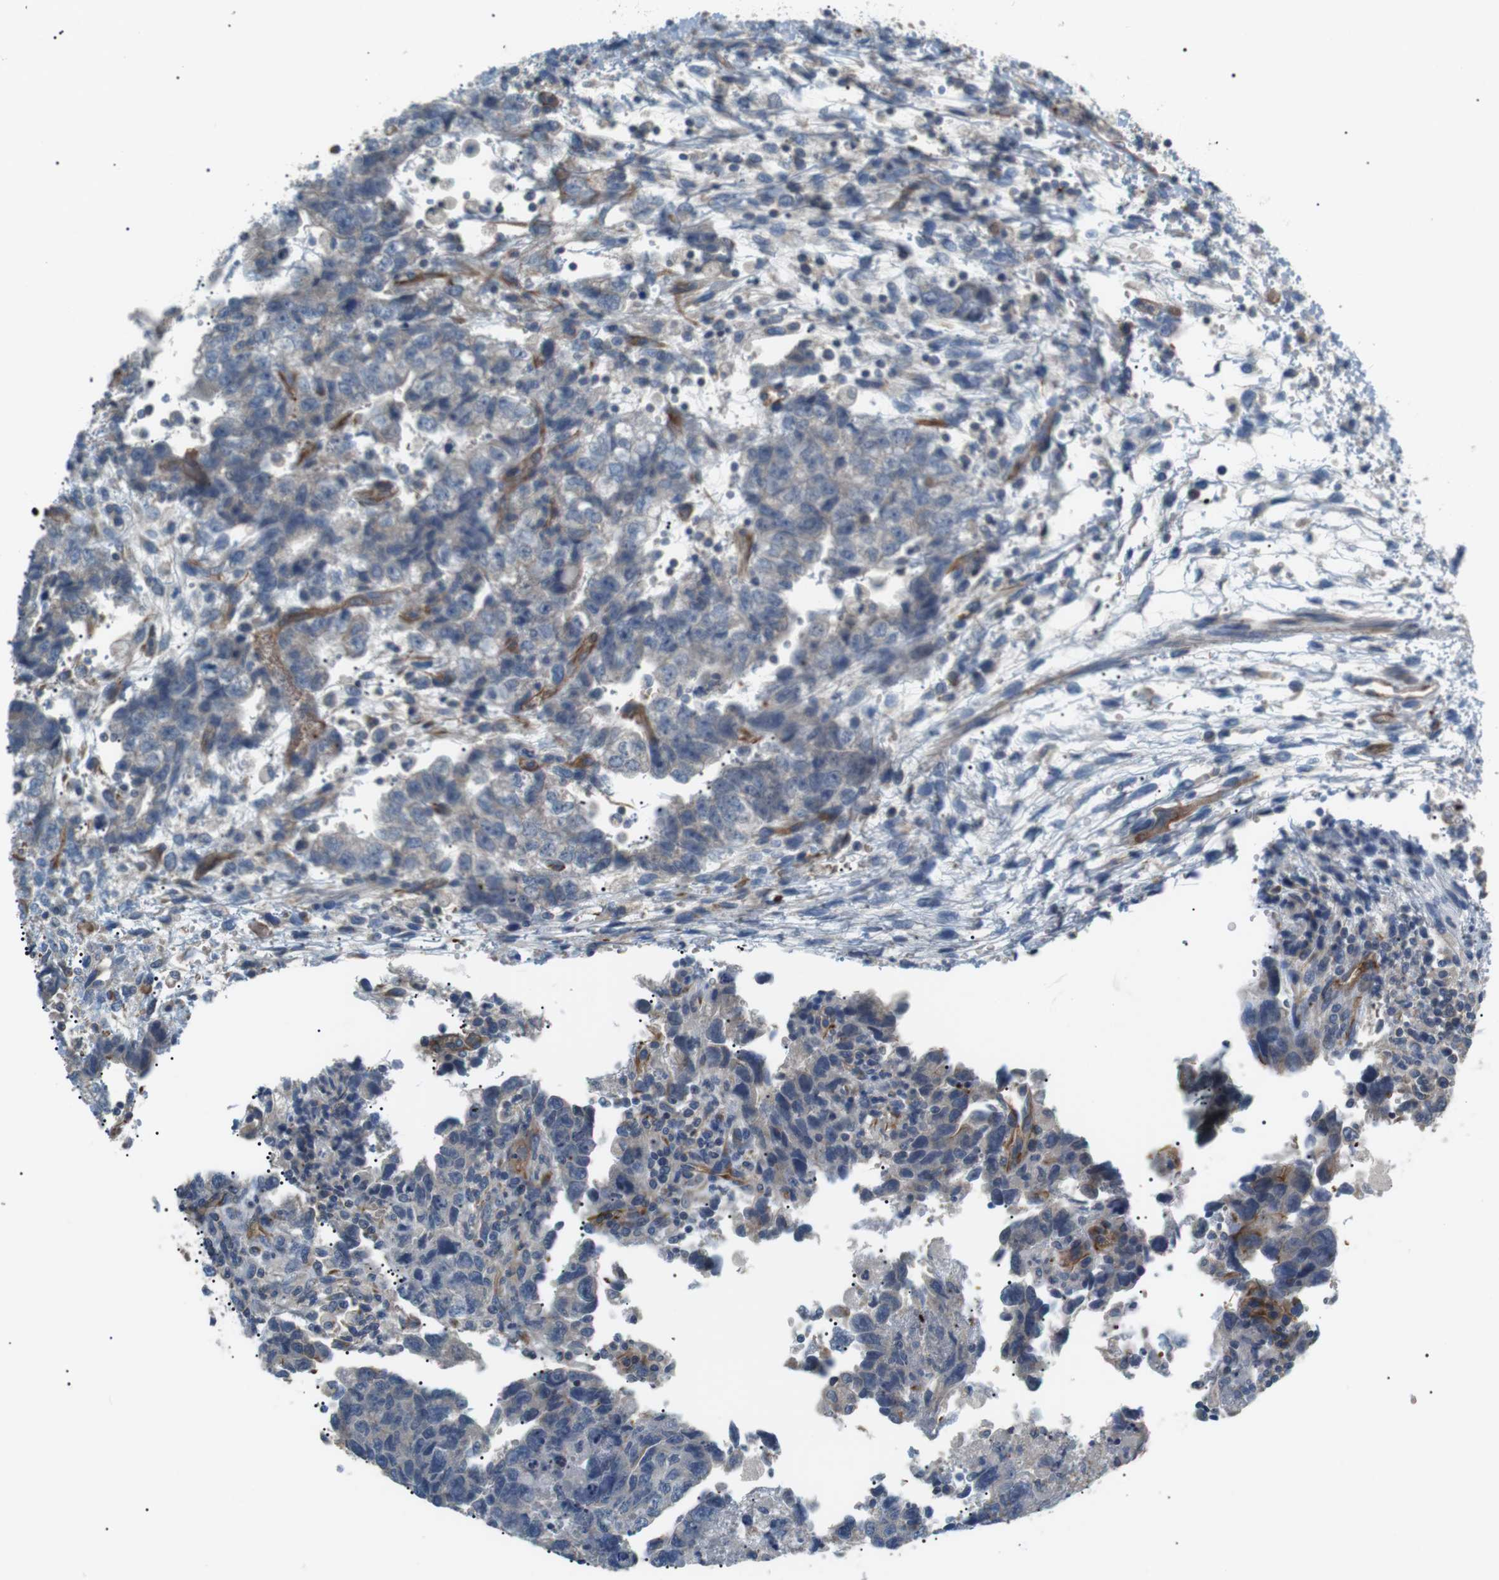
{"staining": {"intensity": "negative", "quantity": "none", "location": "none"}, "tissue": "testis cancer", "cell_type": "Tumor cells", "image_type": "cancer", "snomed": [{"axis": "morphology", "description": "Carcinoma, Embryonal, NOS"}, {"axis": "topography", "description": "Testis"}], "caption": "An immunohistochemistry histopathology image of testis cancer is shown. There is no staining in tumor cells of testis cancer. (DAB IHC, high magnification).", "gene": "ADCY10", "patient": {"sex": "male", "age": 36}}